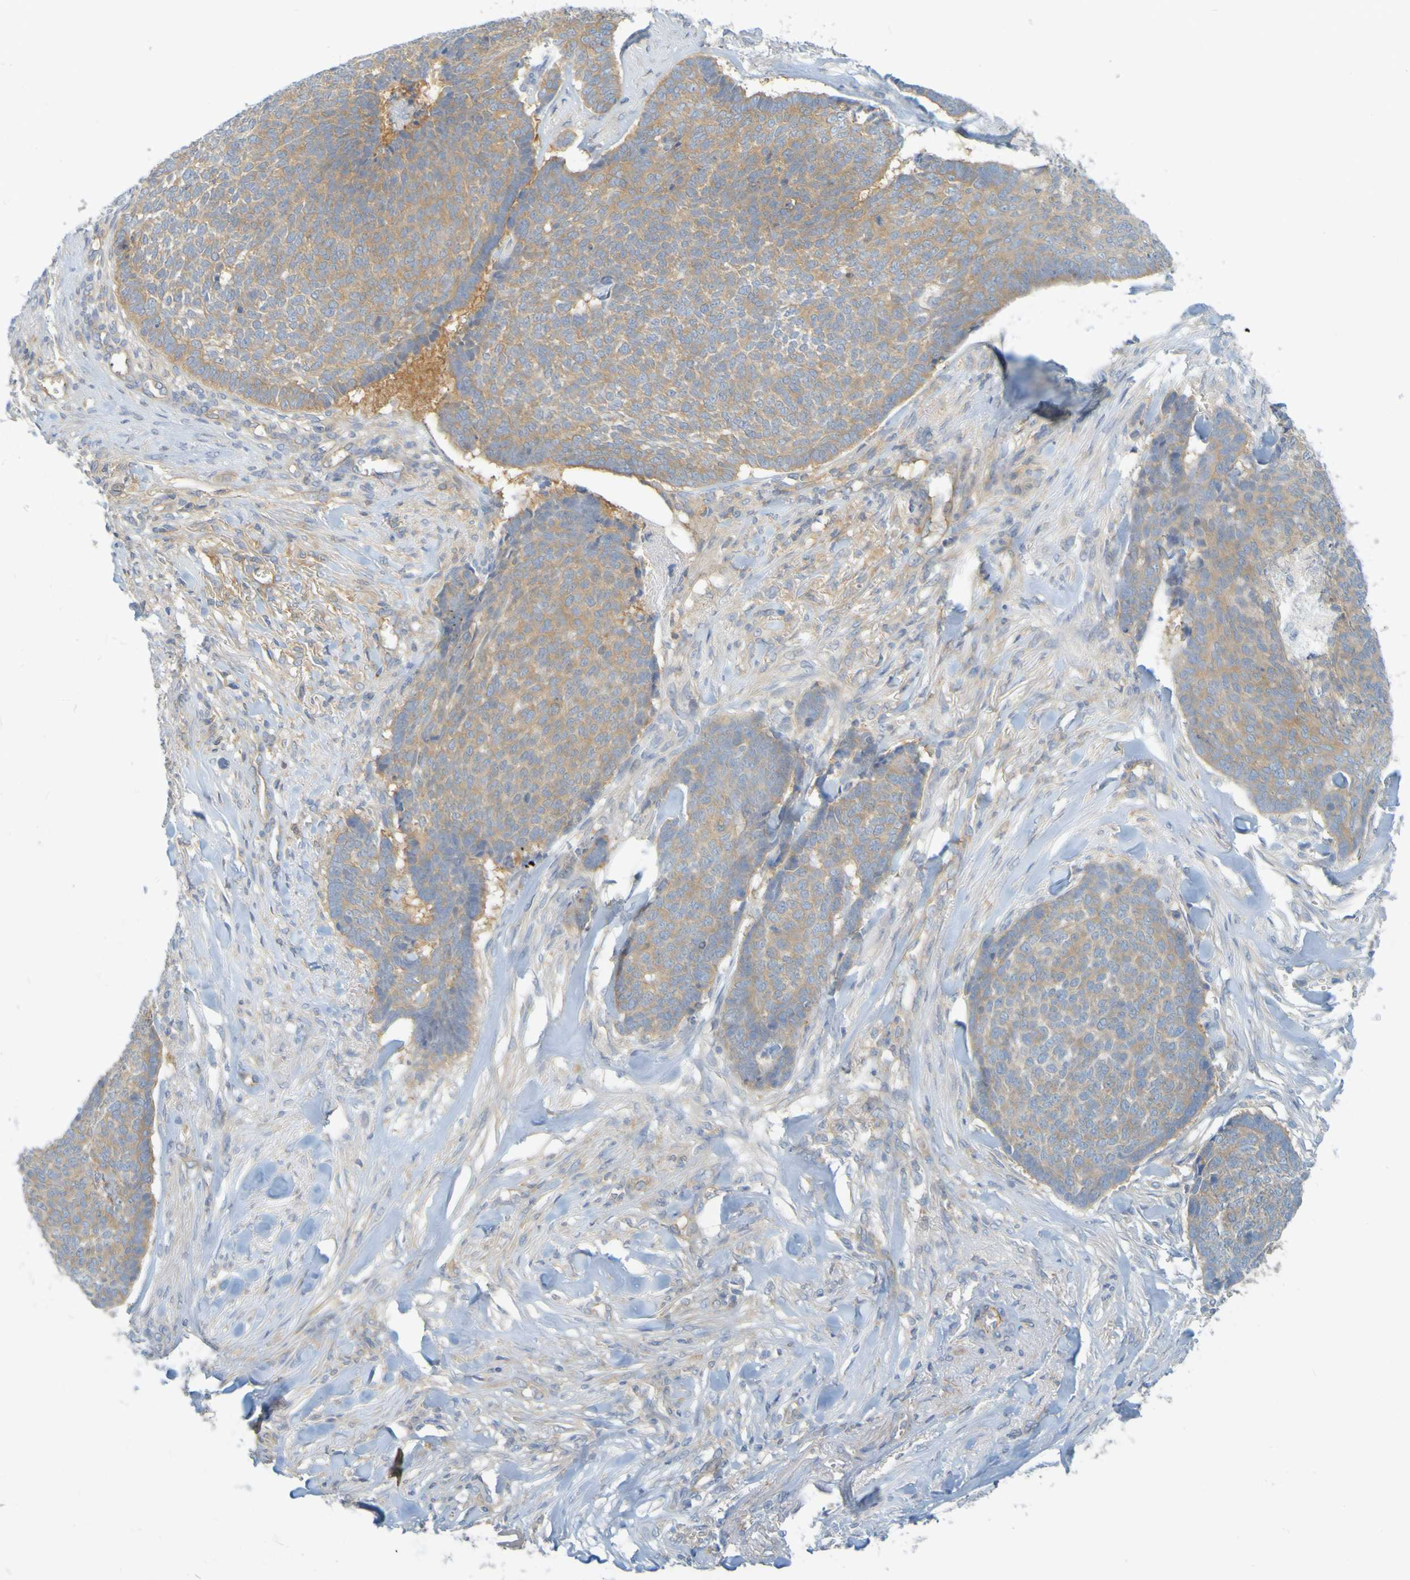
{"staining": {"intensity": "weak", "quantity": ">75%", "location": "cytoplasmic/membranous"}, "tissue": "skin cancer", "cell_type": "Tumor cells", "image_type": "cancer", "snomed": [{"axis": "morphology", "description": "Basal cell carcinoma"}, {"axis": "topography", "description": "Skin"}], "caption": "Protein expression analysis of skin cancer exhibits weak cytoplasmic/membranous expression in approximately >75% of tumor cells.", "gene": "APPL1", "patient": {"sex": "male", "age": 84}}